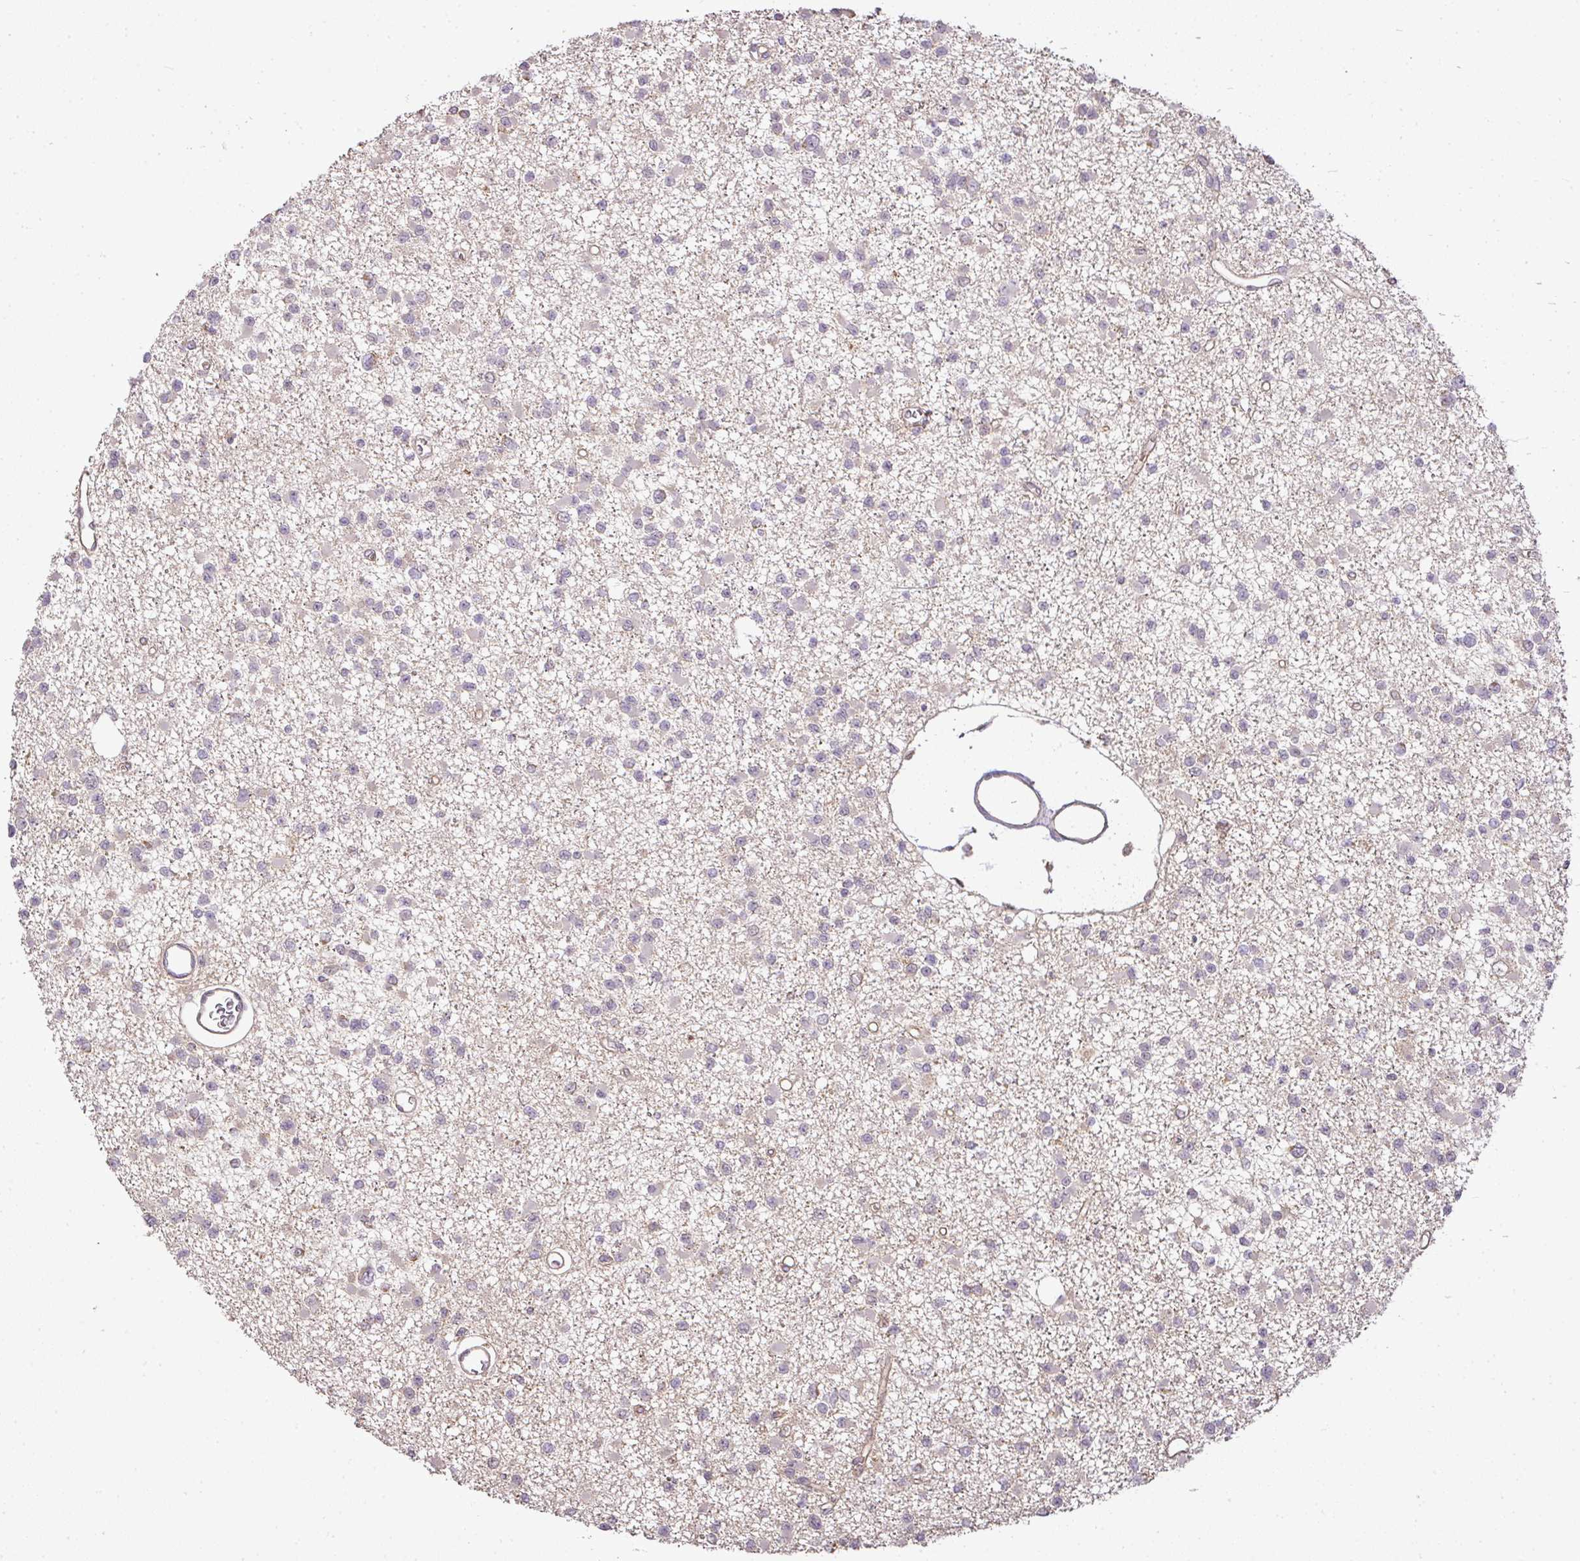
{"staining": {"intensity": "negative", "quantity": "none", "location": "none"}, "tissue": "glioma", "cell_type": "Tumor cells", "image_type": "cancer", "snomed": [{"axis": "morphology", "description": "Glioma, malignant, Low grade"}, {"axis": "topography", "description": "Brain"}], "caption": "IHC micrograph of human malignant glioma (low-grade) stained for a protein (brown), which demonstrates no expression in tumor cells.", "gene": "MYOM2", "patient": {"sex": "female", "age": 22}}